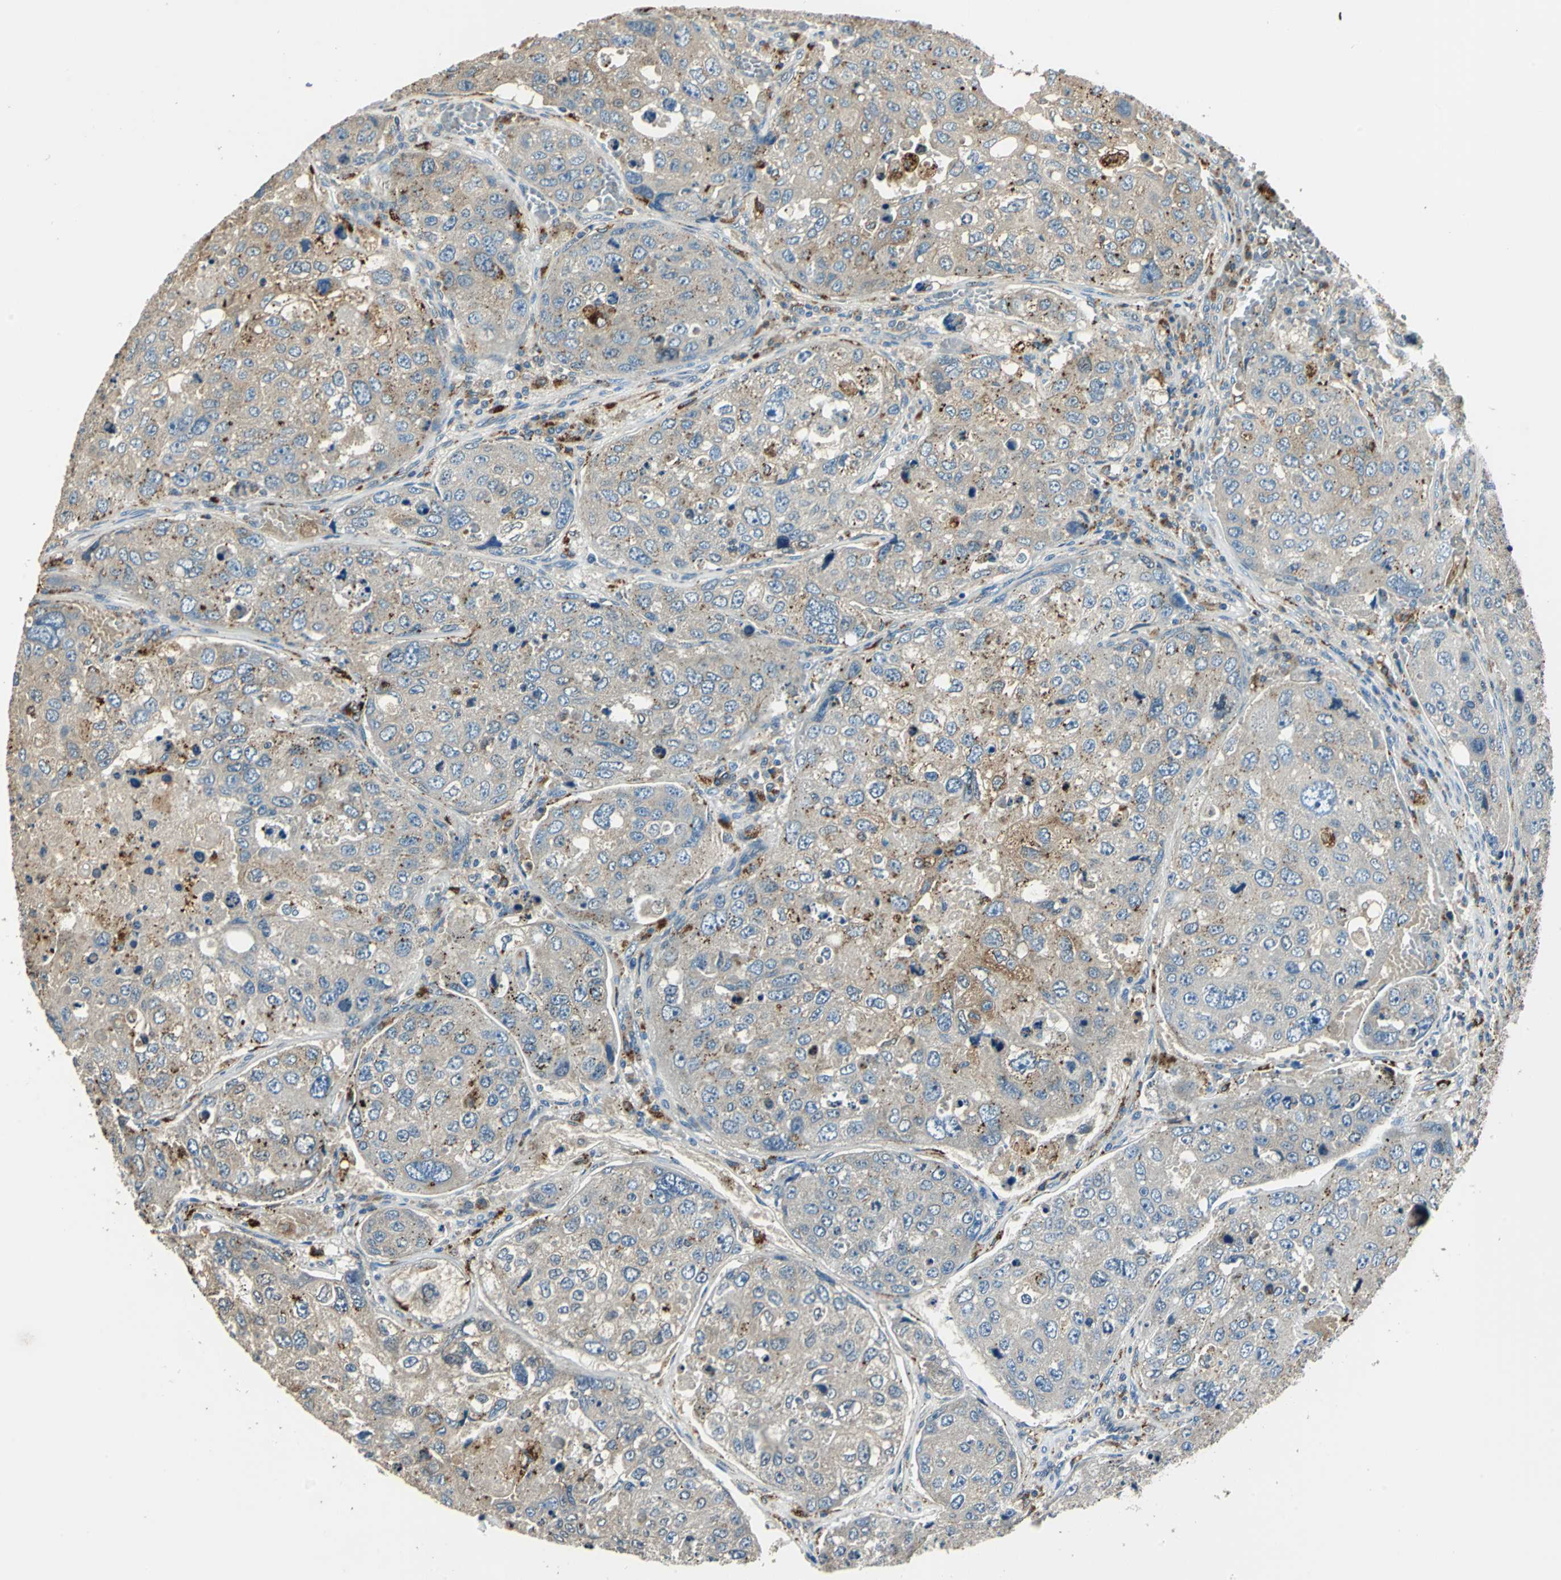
{"staining": {"intensity": "weak", "quantity": "25%-75%", "location": "cytoplasmic/membranous"}, "tissue": "urothelial cancer", "cell_type": "Tumor cells", "image_type": "cancer", "snomed": [{"axis": "morphology", "description": "Urothelial carcinoma, High grade"}, {"axis": "topography", "description": "Lymph node"}, {"axis": "topography", "description": "Urinary bladder"}], "caption": "Urothelial cancer stained with a brown dye demonstrates weak cytoplasmic/membranous positive expression in about 25%-75% of tumor cells.", "gene": "NIT1", "patient": {"sex": "male", "age": 51}}